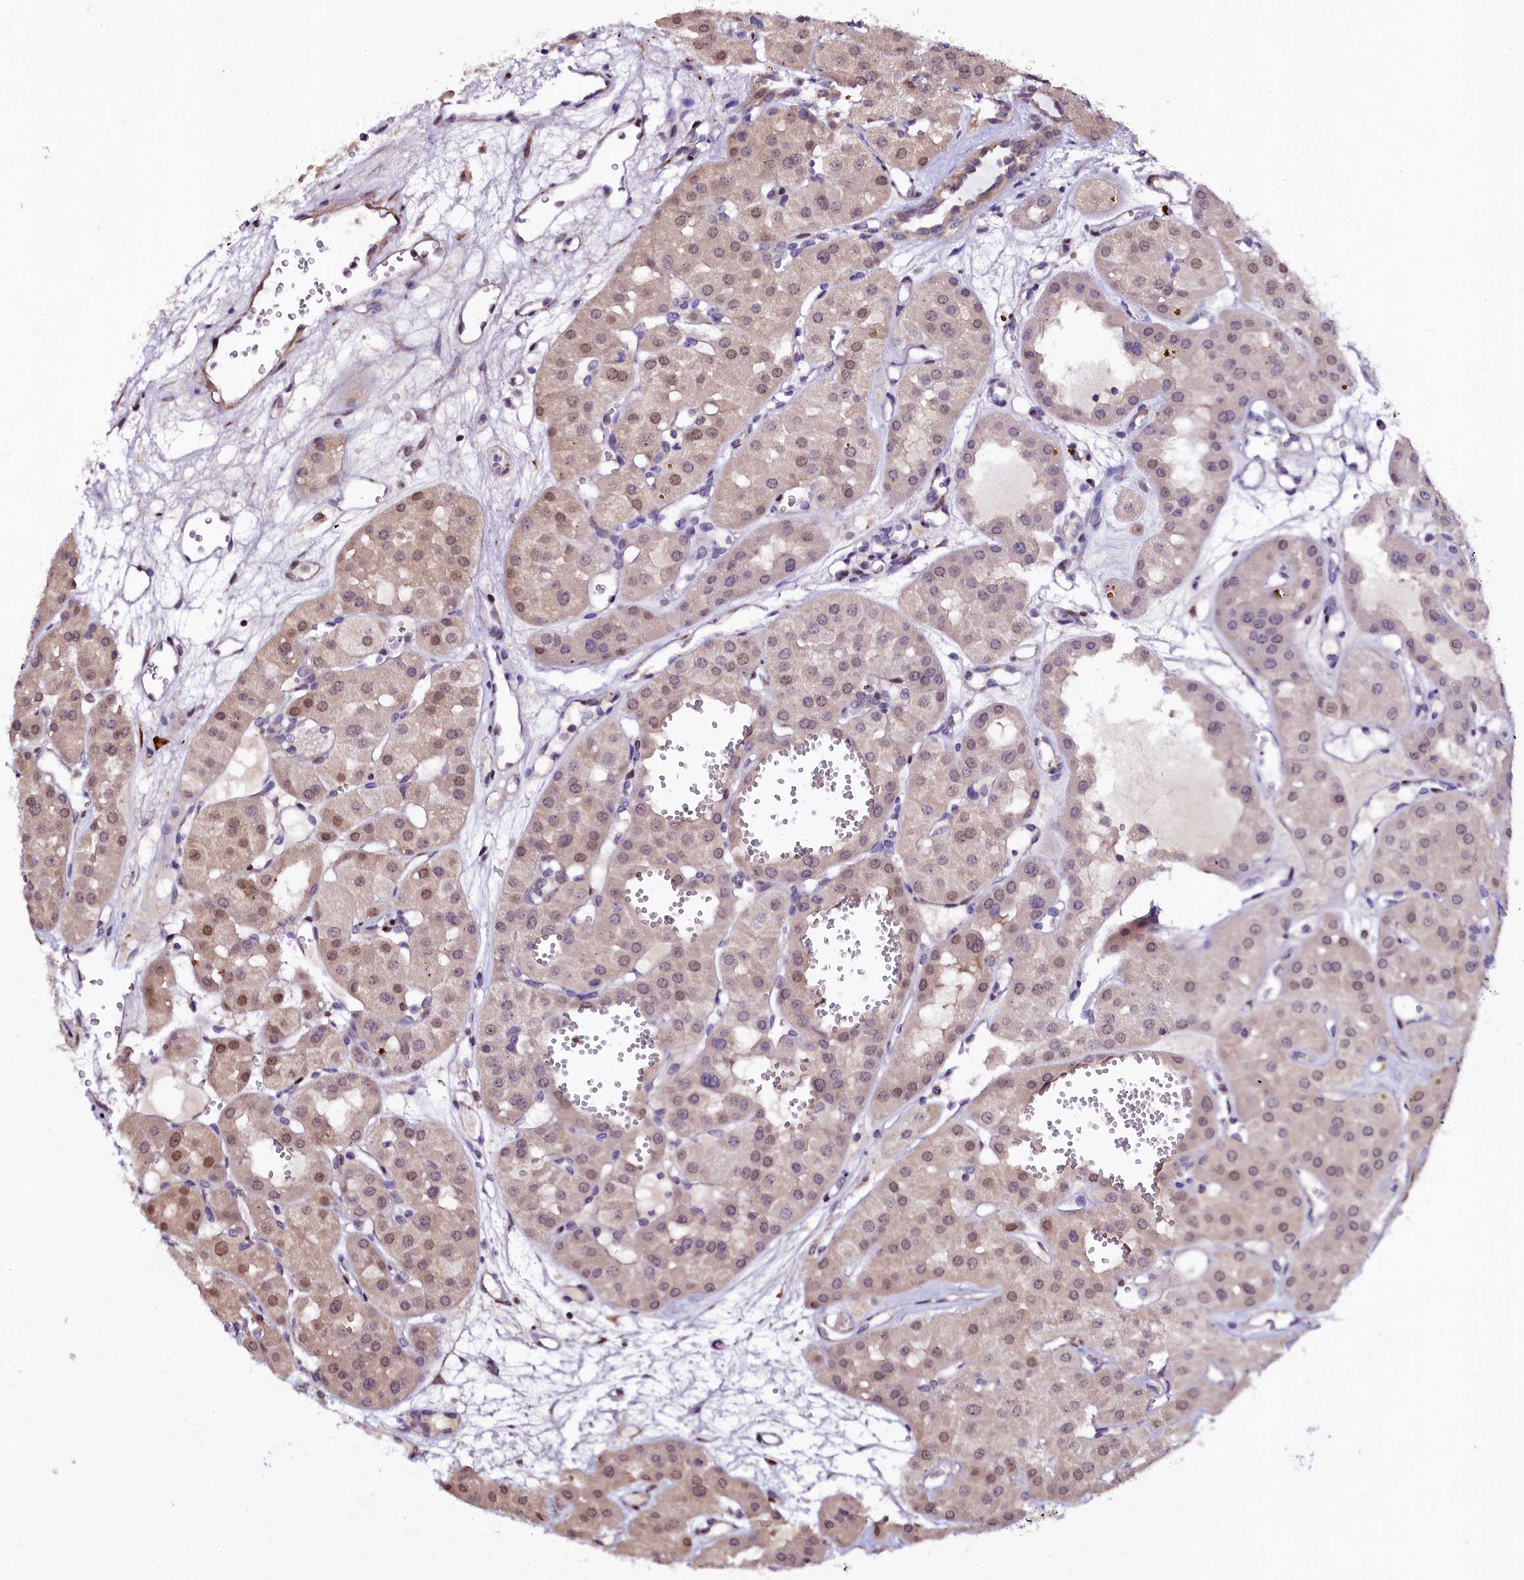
{"staining": {"intensity": "moderate", "quantity": "25%-75%", "location": "cytoplasmic/membranous,nuclear"}, "tissue": "renal cancer", "cell_type": "Tumor cells", "image_type": "cancer", "snomed": [{"axis": "morphology", "description": "Carcinoma, NOS"}, {"axis": "topography", "description": "Kidney"}], "caption": "Human carcinoma (renal) stained with a protein marker reveals moderate staining in tumor cells.", "gene": "N4BP1", "patient": {"sex": "female", "age": 75}}